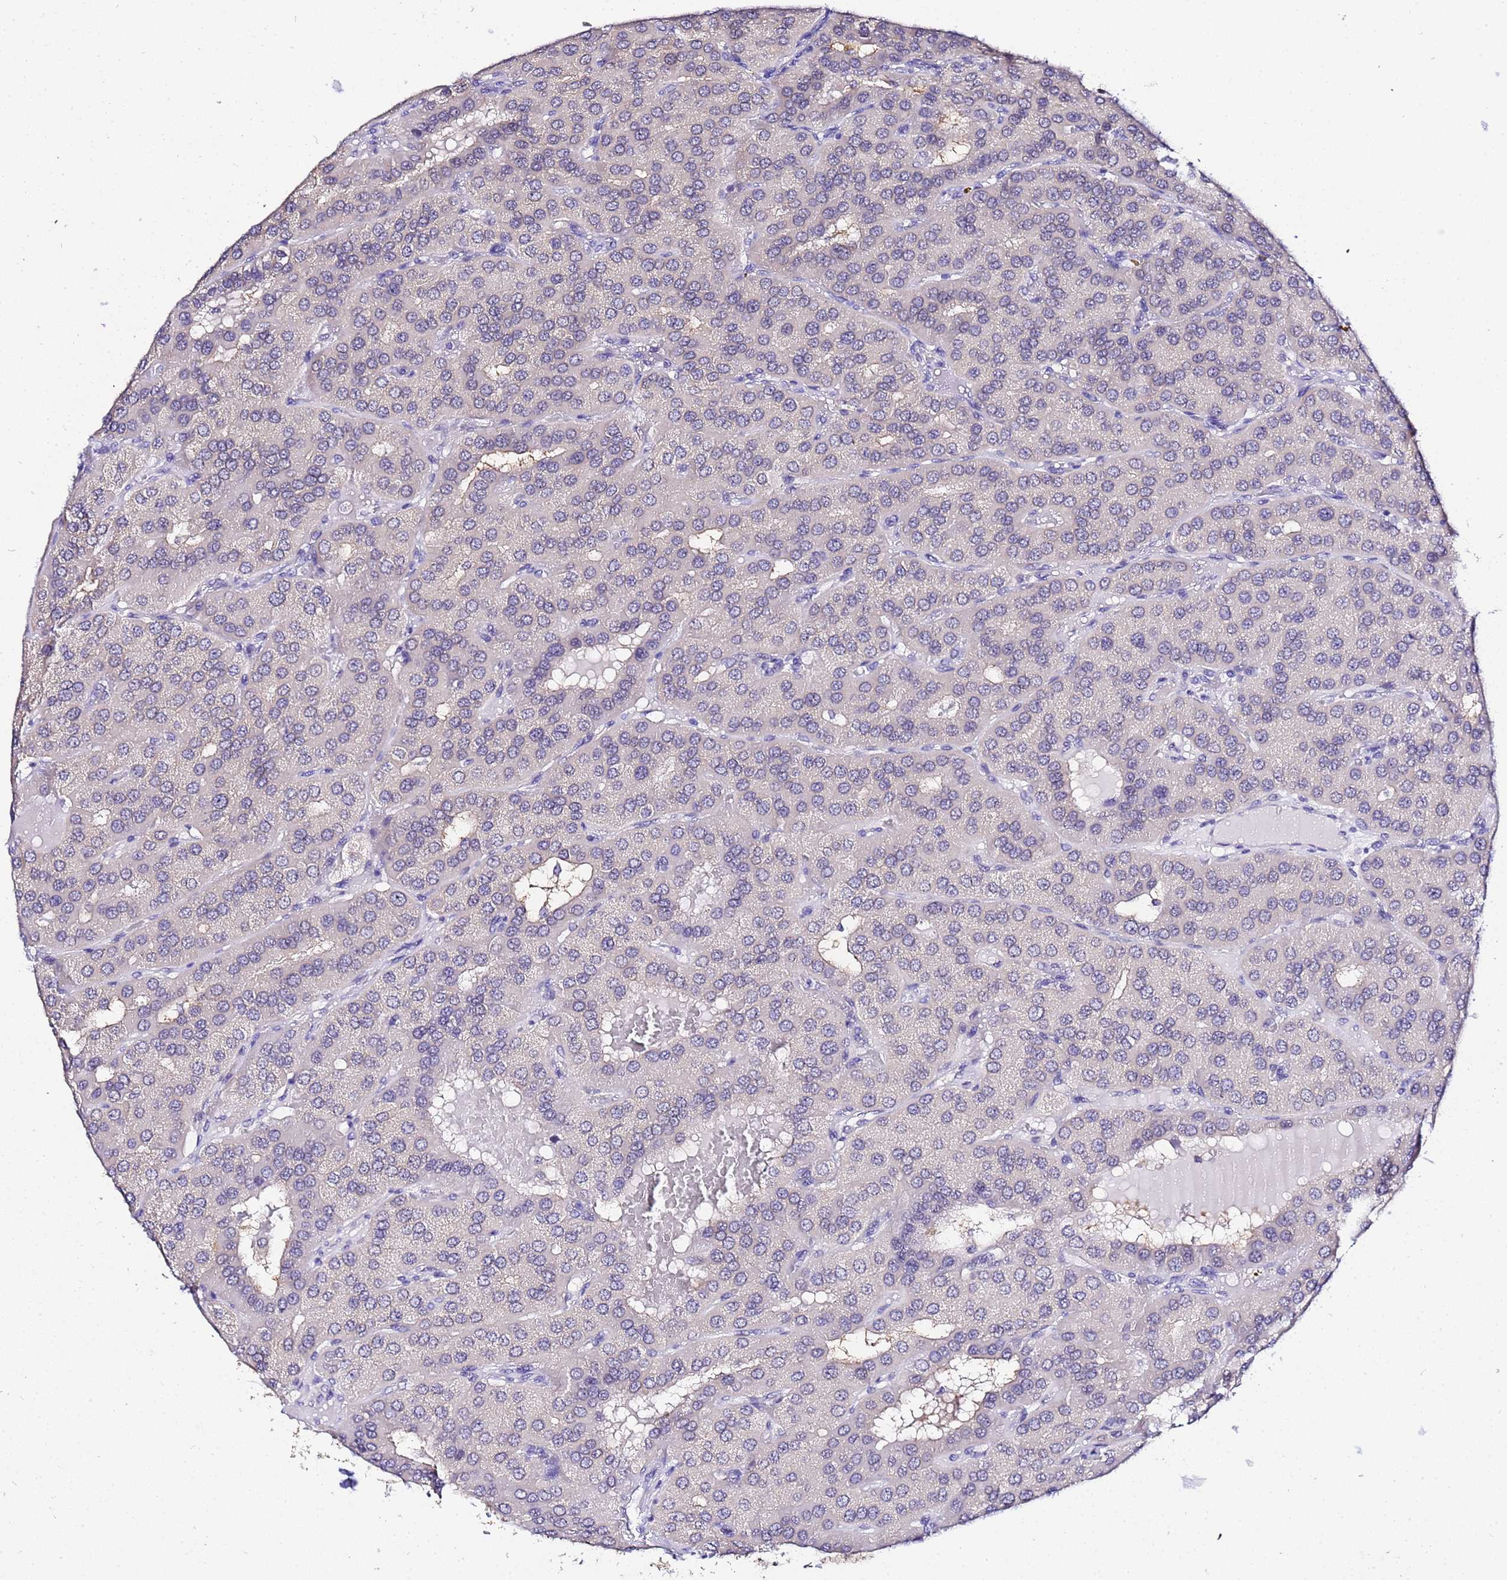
{"staining": {"intensity": "negative", "quantity": "none", "location": "none"}, "tissue": "parathyroid gland", "cell_type": "Glandular cells", "image_type": "normal", "snomed": [{"axis": "morphology", "description": "Normal tissue, NOS"}, {"axis": "morphology", "description": "Adenoma, NOS"}, {"axis": "topography", "description": "Parathyroid gland"}], "caption": "Image shows no protein staining in glandular cells of unremarkable parathyroid gland.", "gene": "ACTL6B", "patient": {"sex": "female", "age": 86}}